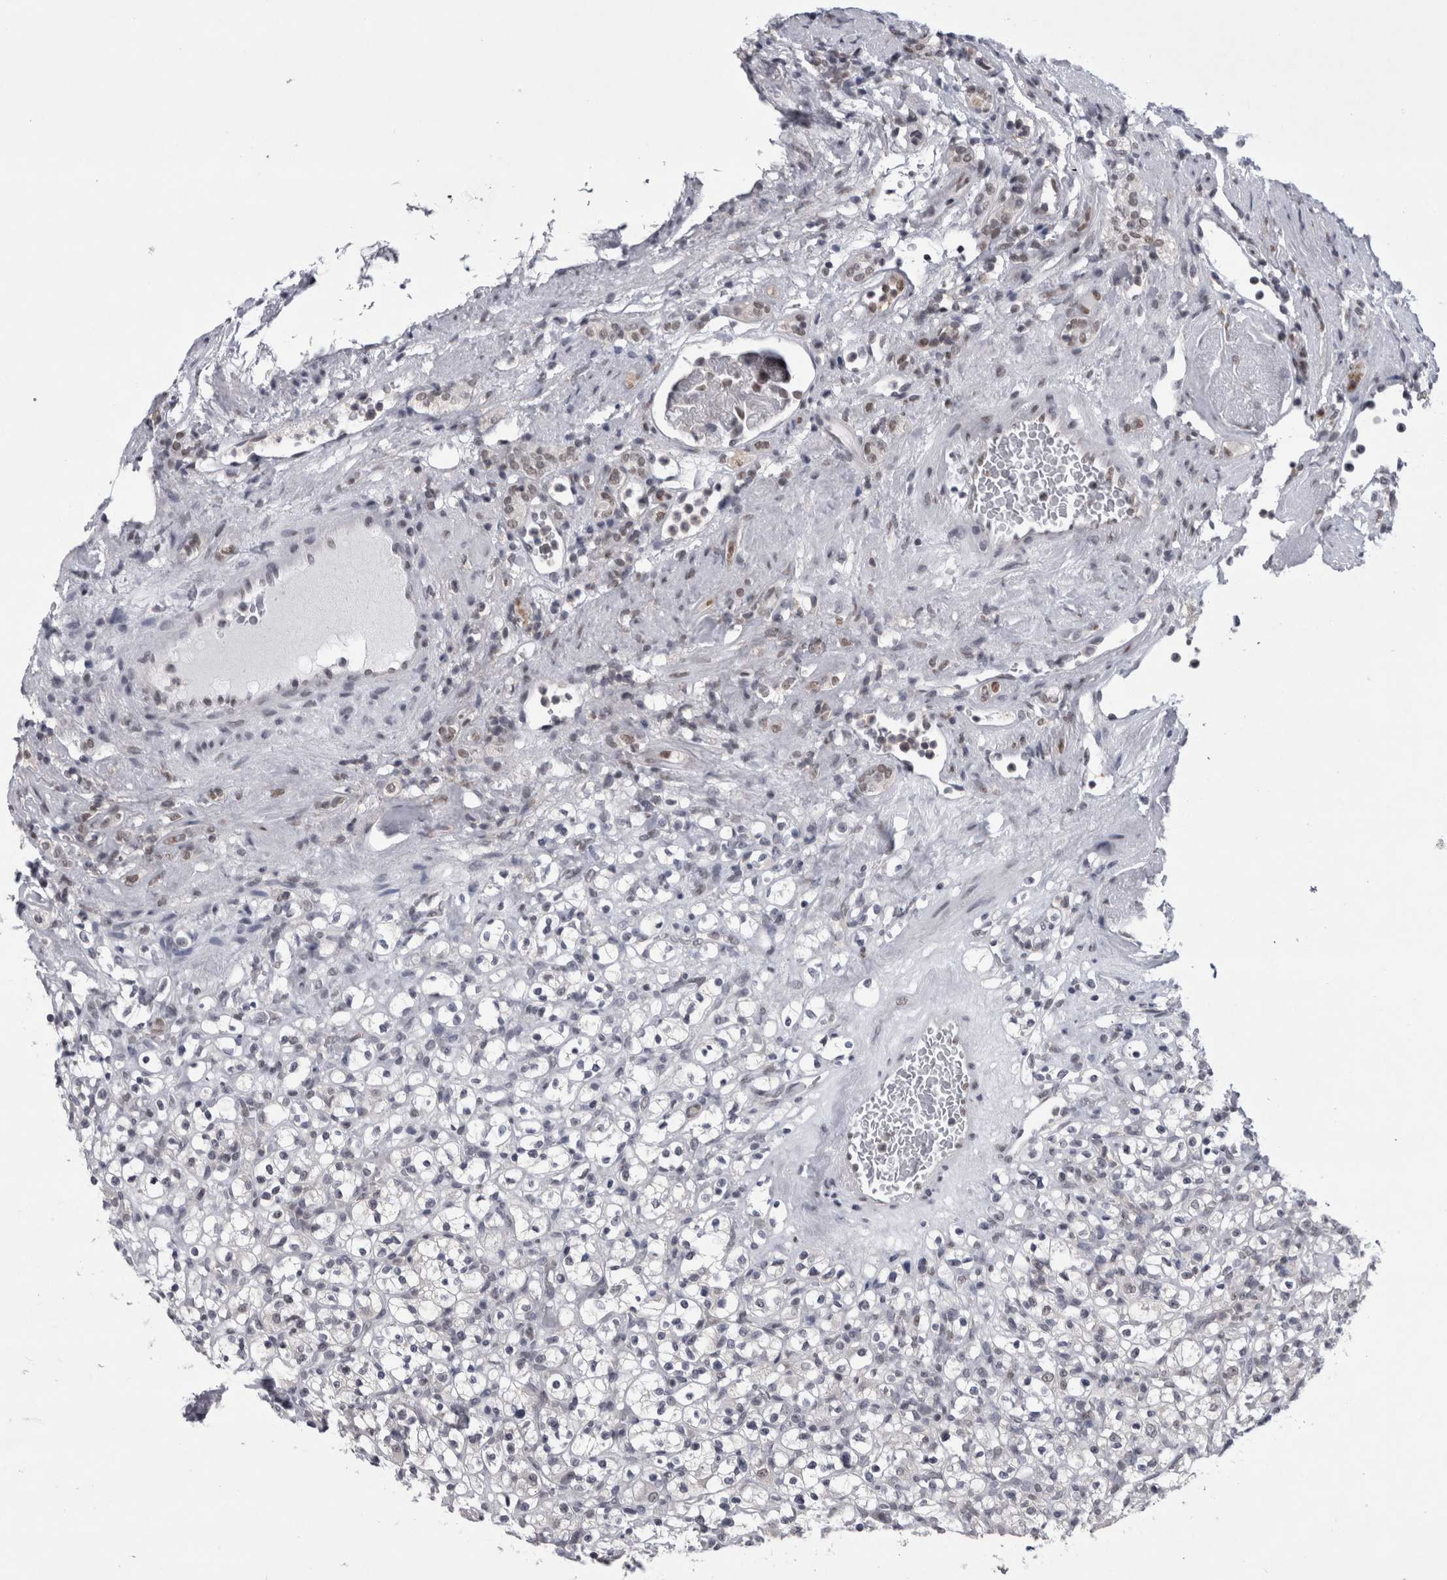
{"staining": {"intensity": "negative", "quantity": "none", "location": "none"}, "tissue": "renal cancer", "cell_type": "Tumor cells", "image_type": "cancer", "snomed": [{"axis": "morphology", "description": "Normal tissue, NOS"}, {"axis": "morphology", "description": "Adenocarcinoma, NOS"}, {"axis": "topography", "description": "Kidney"}], "caption": "Image shows no protein expression in tumor cells of renal cancer tissue.", "gene": "PSMB2", "patient": {"sex": "female", "age": 72}}